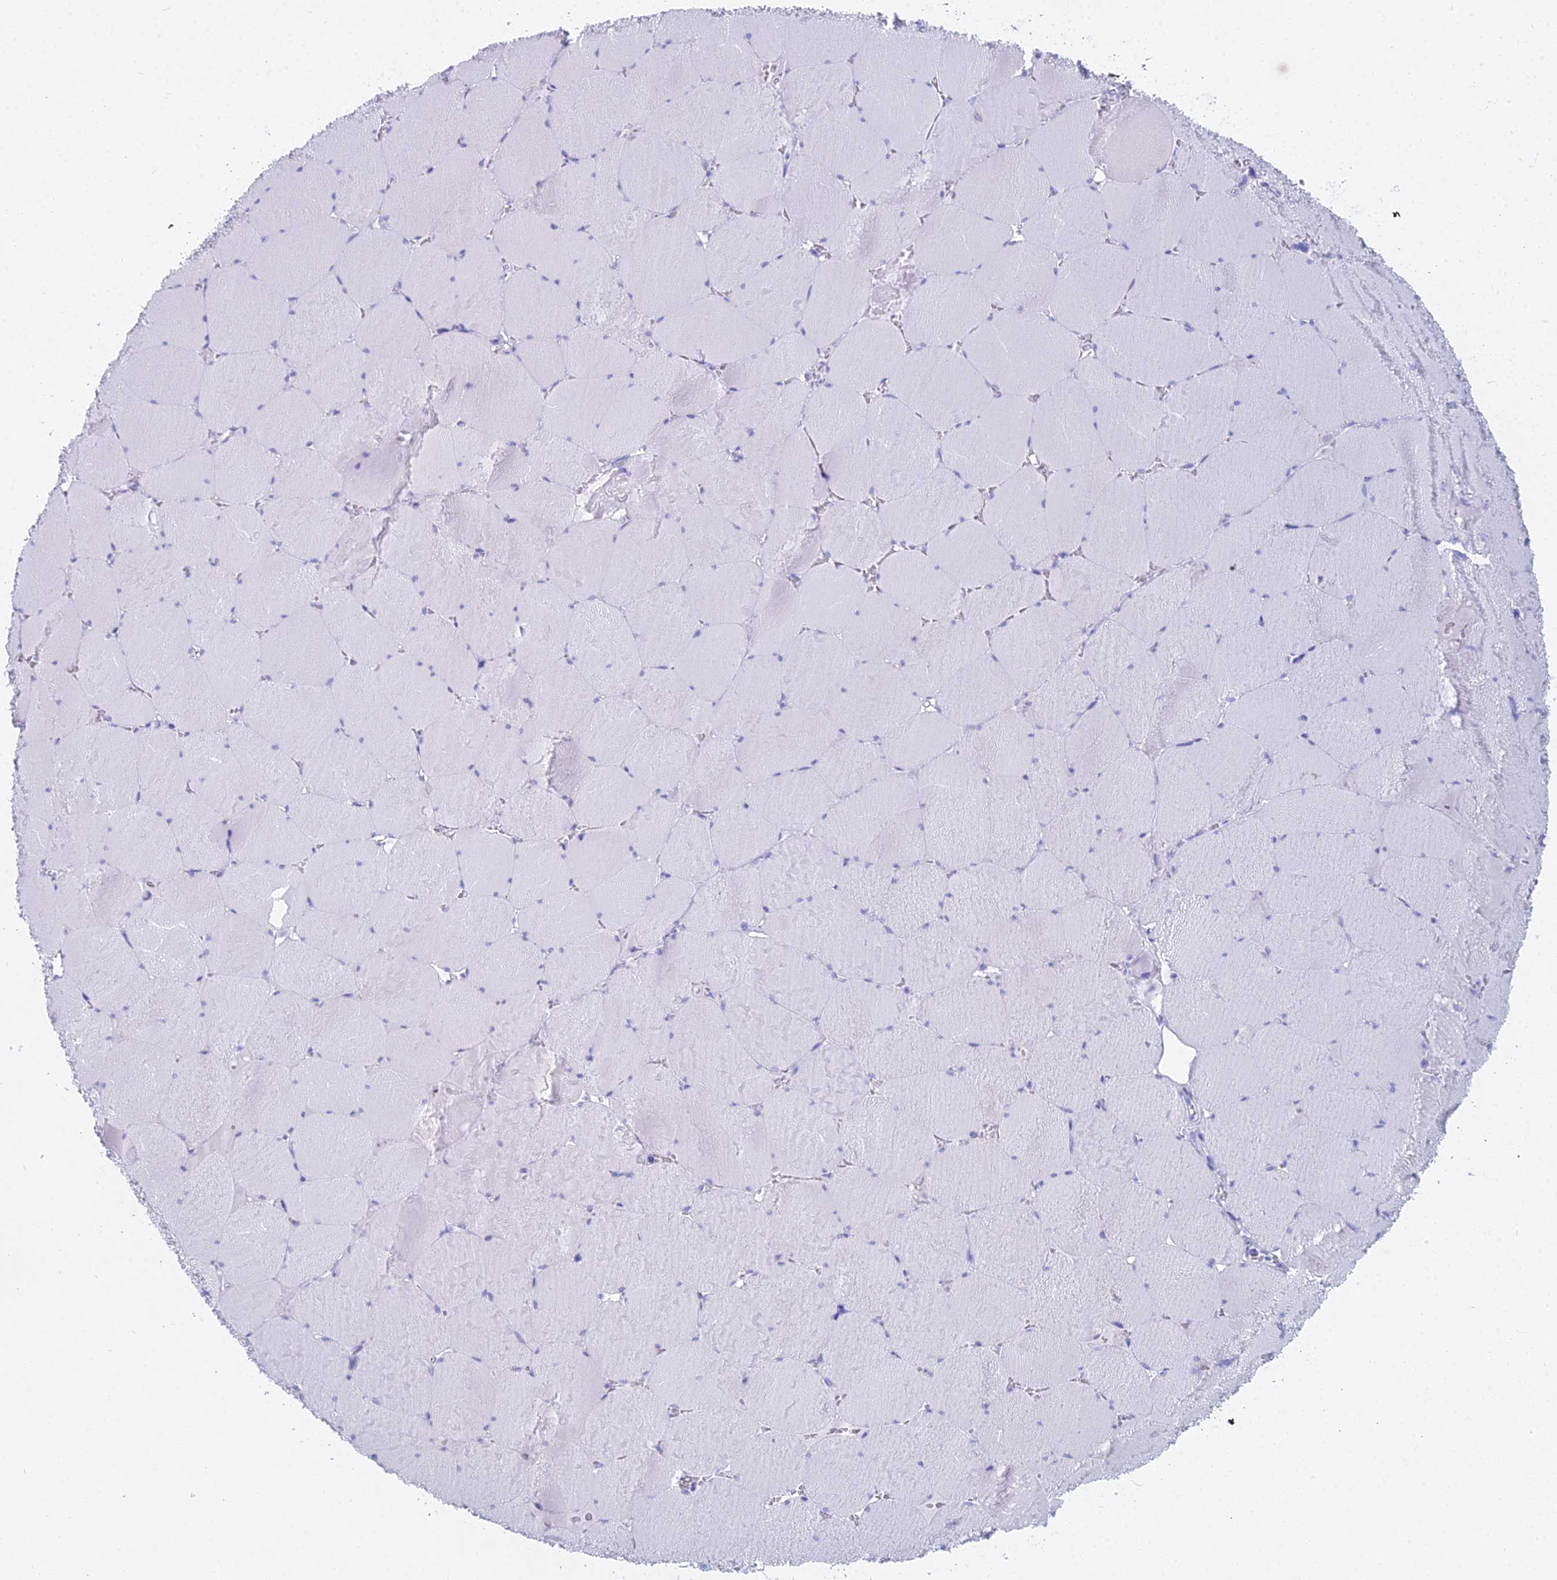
{"staining": {"intensity": "negative", "quantity": "none", "location": "none"}, "tissue": "skeletal muscle", "cell_type": "Myocytes", "image_type": "normal", "snomed": [{"axis": "morphology", "description": "Normal tissue, NOS"}, {"axis": "topography", "description": "Skeletal muscle"}, {"axis": "topography", "description": "Head-Neck"}], "caption": "Photomicrograph shows no significant protein expression in myocytes of unremarkable skeletal muscle.", "gene": "CGB1", "patient": {"sex": "male", "age": 66}}